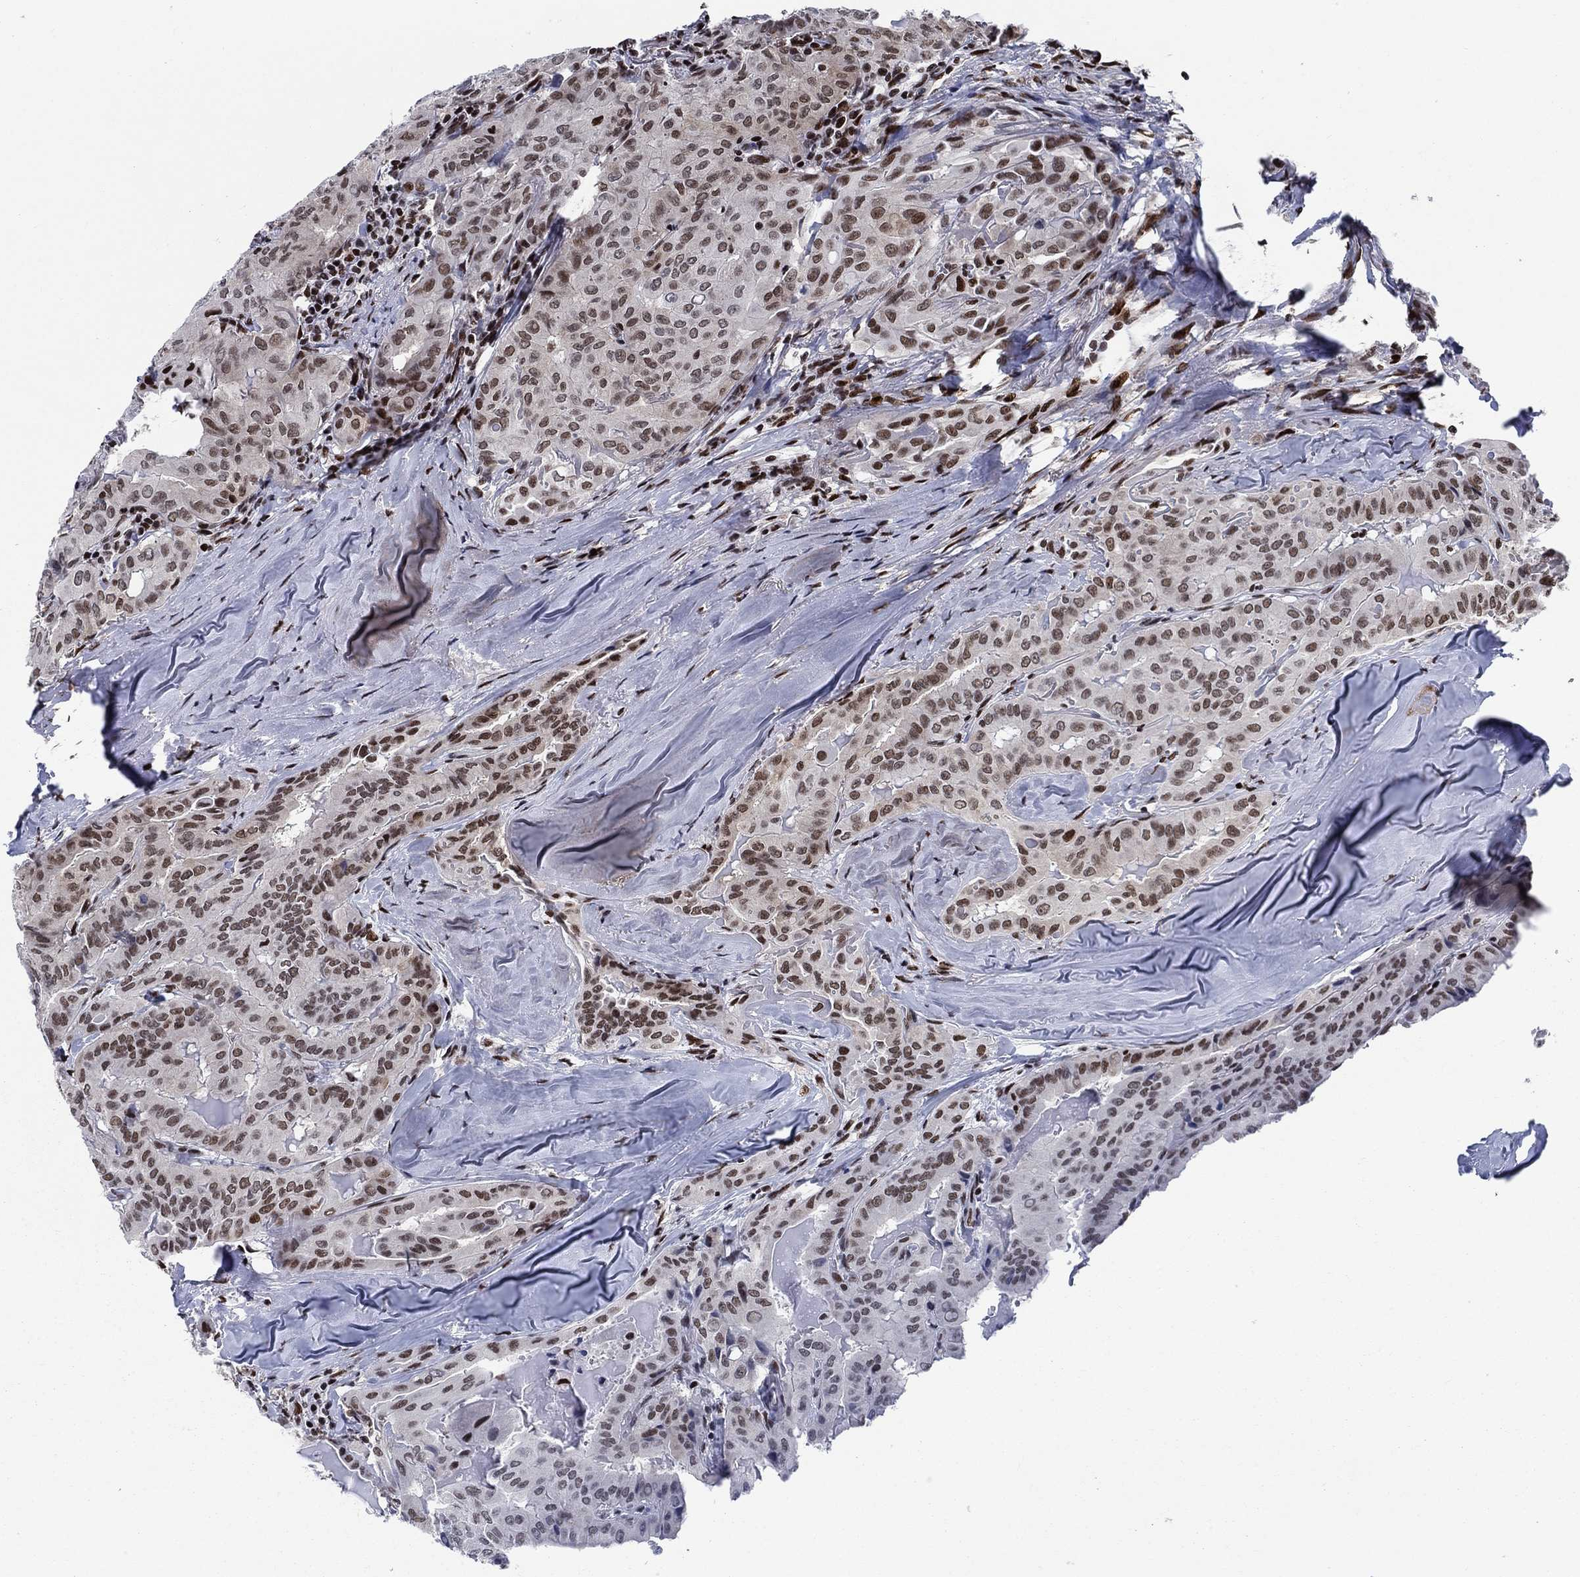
{"staining": {"intensity": "moderate", "quantity": "25%-75%", "location": "nuclear"}, "tissue": "thyroid cancer", "cell_type": "Tumor cells", "image_type": "cancer", "snomed": [{"axis": "morphology", "description": "Papillary adenocarcinoma, NOS"}, {"axis": "topography", "description": "Thyroid gland"}], "caption": "About 25%-75% of tumor cells in human thyroid papillary adenocarcinoma demonstrate moderate nuclear protein positivity as visualized by brown immunohistochemical staining.", "gene": "RPRD1B", "patient": {"sex": "female", "age": 68}}